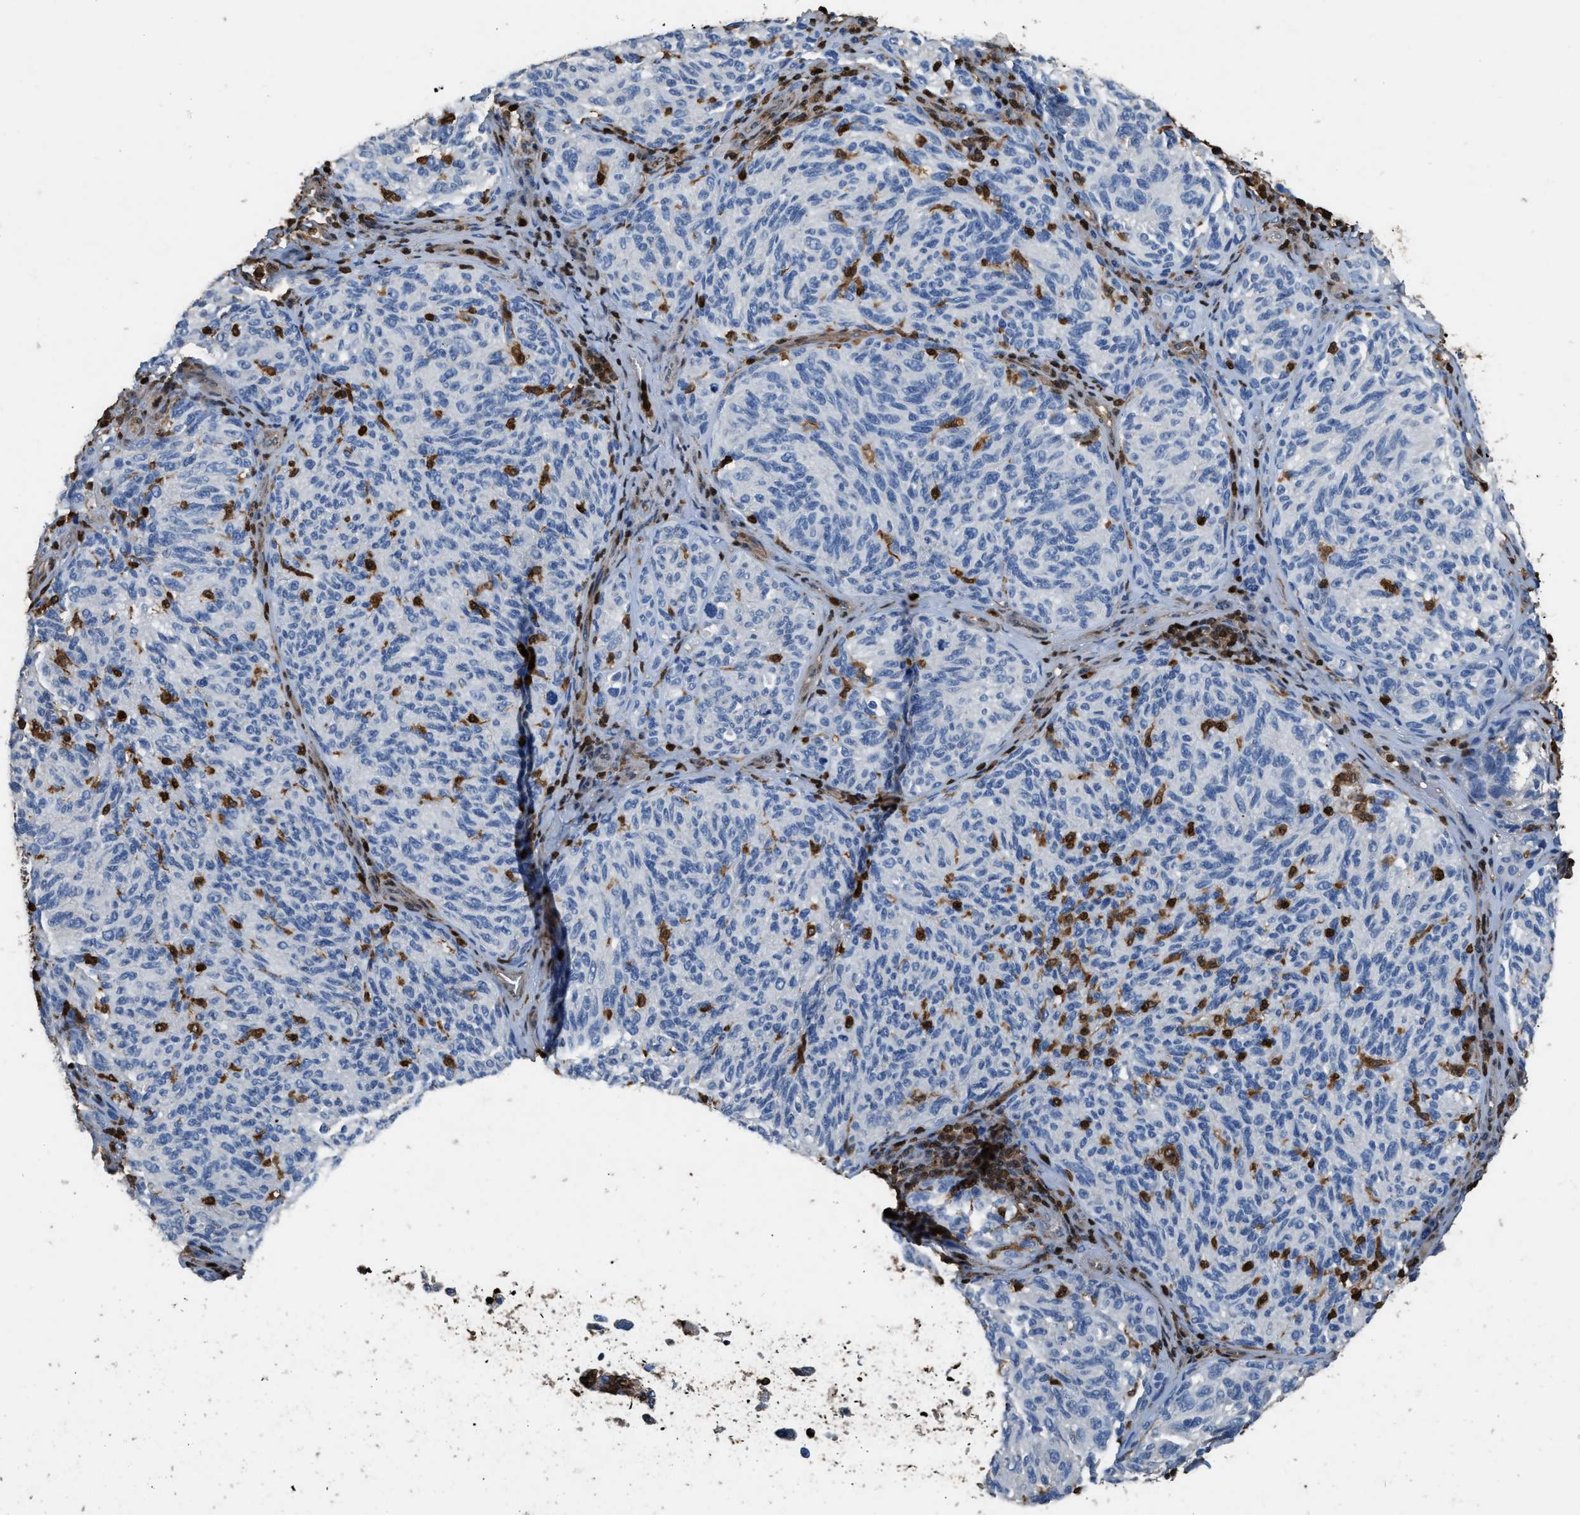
{"staining": {"intensity": "negative", "quantity": "none", "location": "none"}, "tissue": "melanoma", "cell_type": "Tumor cells", "image_type": "cancer", "snomed": [{"axis": "morphology", "description": "Malignant melanoma, NOS"}, {"axis": "topography", "description": "Skin"}], "caption": "The histopathology image displays no significant staining in tumor cells of melanoma.", "gene": "ARHGDIB", "patient": {"sex": "female", "age": 73}}